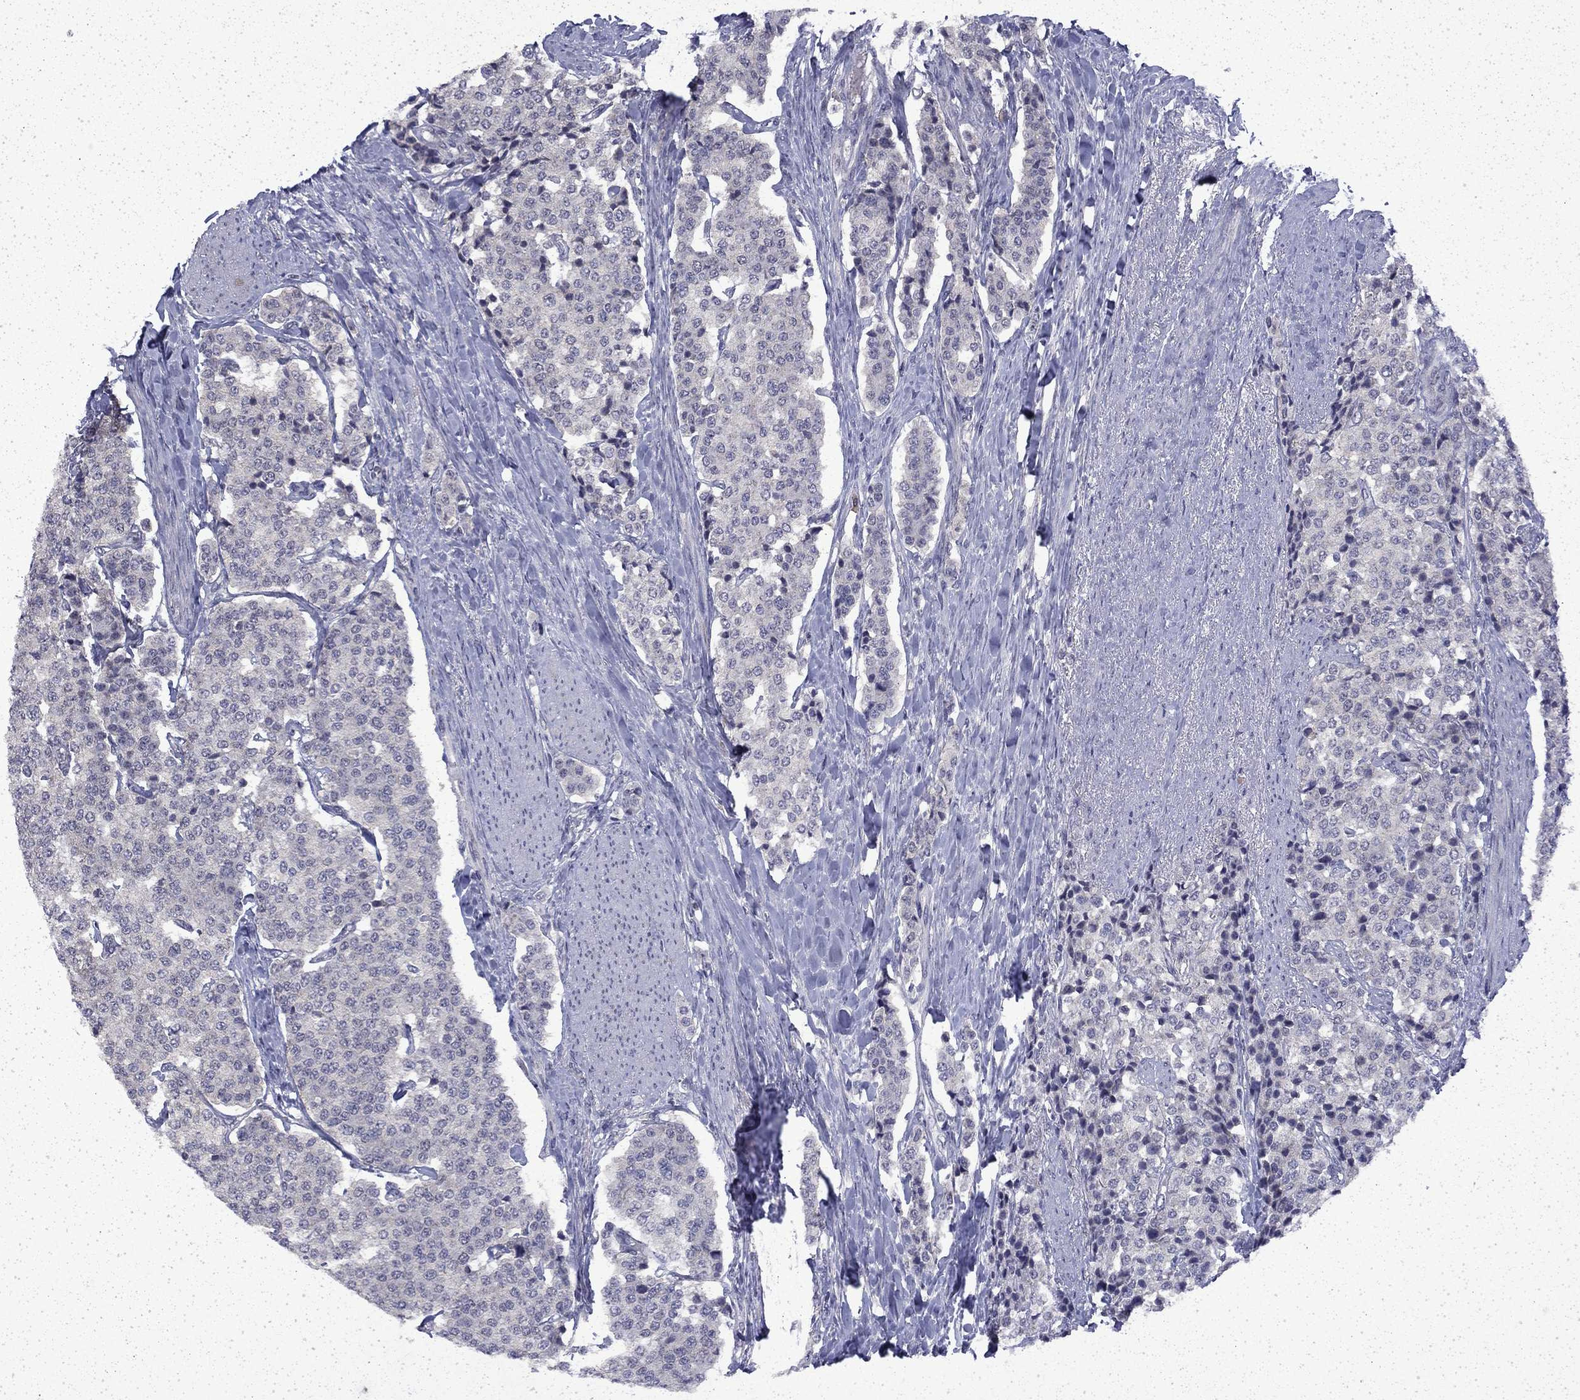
{"staining": {"intensity": "negative", "quantity": "none", "location": "none"}, "tissue": "carcinoid", "cell_type": "Tumor cells", "image_type": "cancer", "snomed": [{"axis": "morphology", "description": "Carcinoid, malignant, NOS"}, {"axis": "topography", "description": "Small intestine"}], "caption": "Protein analysis of carcinoid reveals no significant positivity in tumor cells.", "gene": "CHAT", "patient": {"sex": "female", "age": 58}}